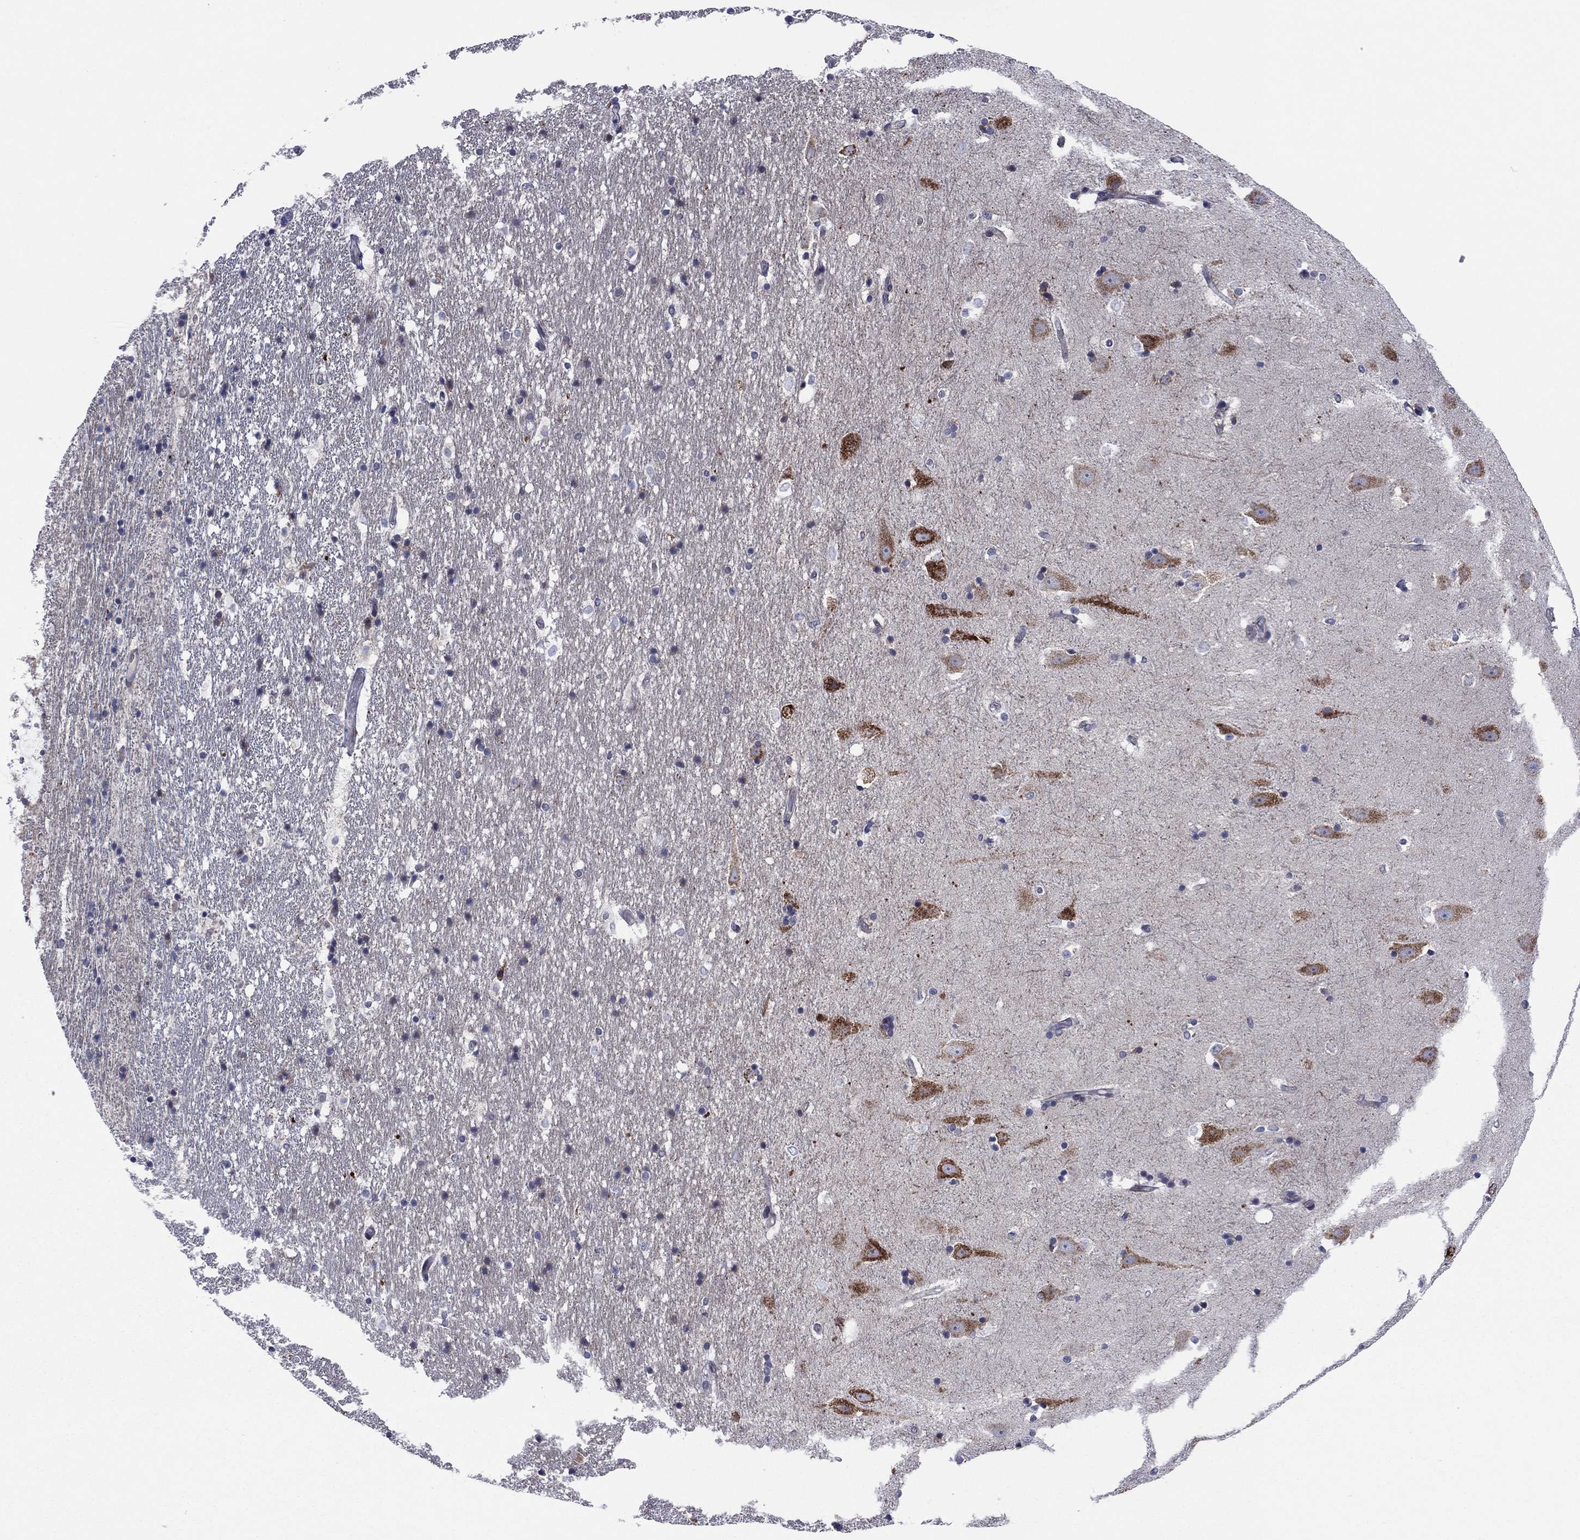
{"staining": {"intensity": "negative", "quantity": "none", "location": "none"}, "tissue": "hippocampus", "cell_type": "Glial cells", "image_type": "normal", "snomed": [{"axis": "morphology", "description": "Normal tissue, NOS"}, {"axis": "topography", "description": "Hippocampus"}], "caption": "Immunohistochemistry (IHC) of normal human hippocampus shows no positivity in glial cells. The staining was performed using DAB (3,3'-diaminobenzidine) to visualize the protein expression in brown, while the nuclei were stained in blue with hematoxylin (Magnification: 20x).", "gene": "GPR155", "patient": {"sex": "male", "age": 49}}